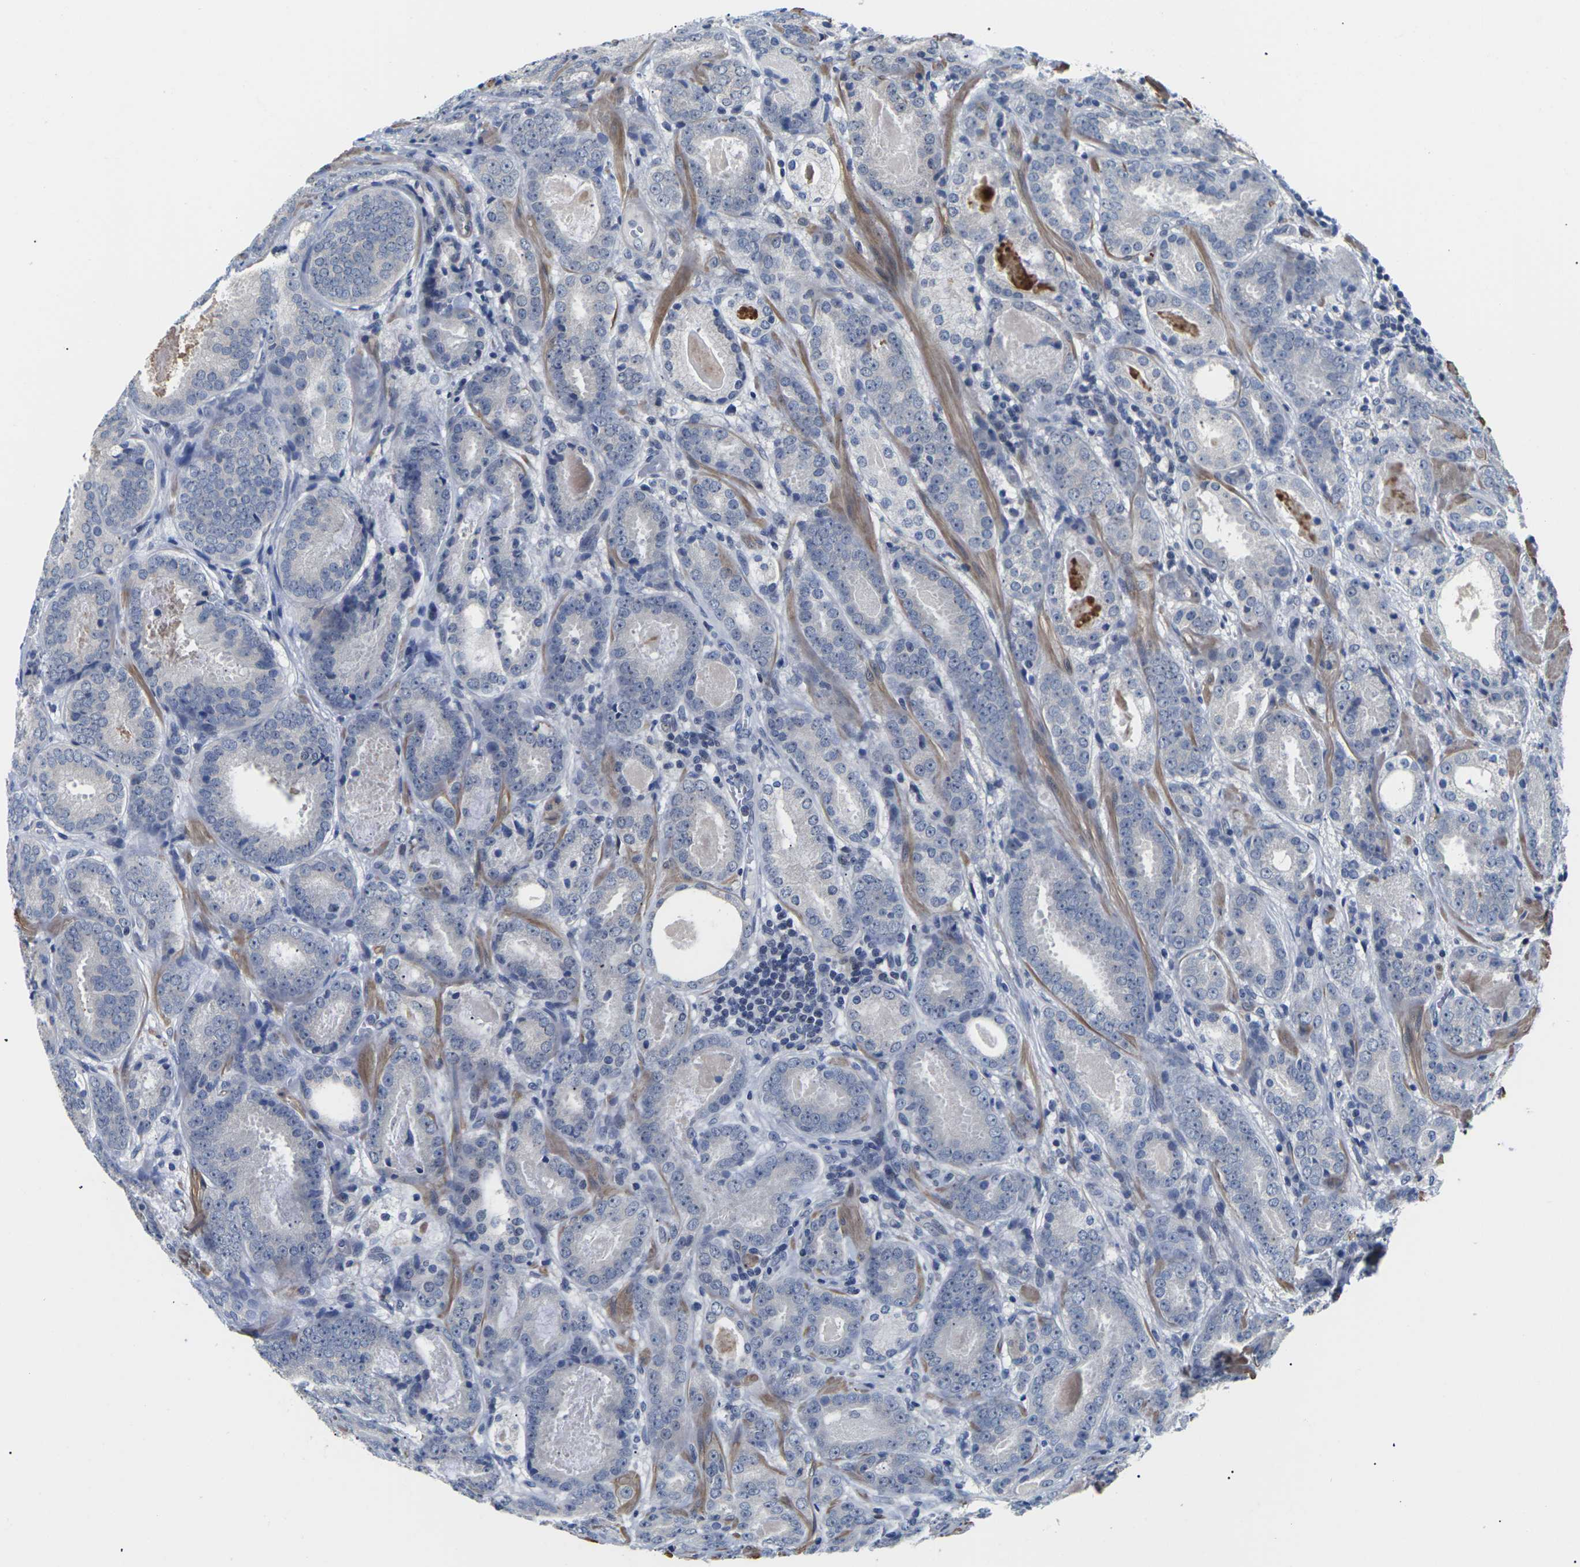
{"staining": {"intensity": "negative", "quantity": "none", "location": "none"}, "tissue": "prostate cancer", "cell_type": "Tumor cells", "image_type": "cancer", "snomed": [{"axis": "morphology", "description": "Adenocarcinoma, Low grade"}, {"axis": "topography", "description": "Prostate"}], "caption": "Immunohistochemical staining of human prostate low-grade adenocarcinoma demonstrates no significant staining in tumor cells.", "gene": "ST6GAL2", "patient": {"sex": "male", "age": 69}}